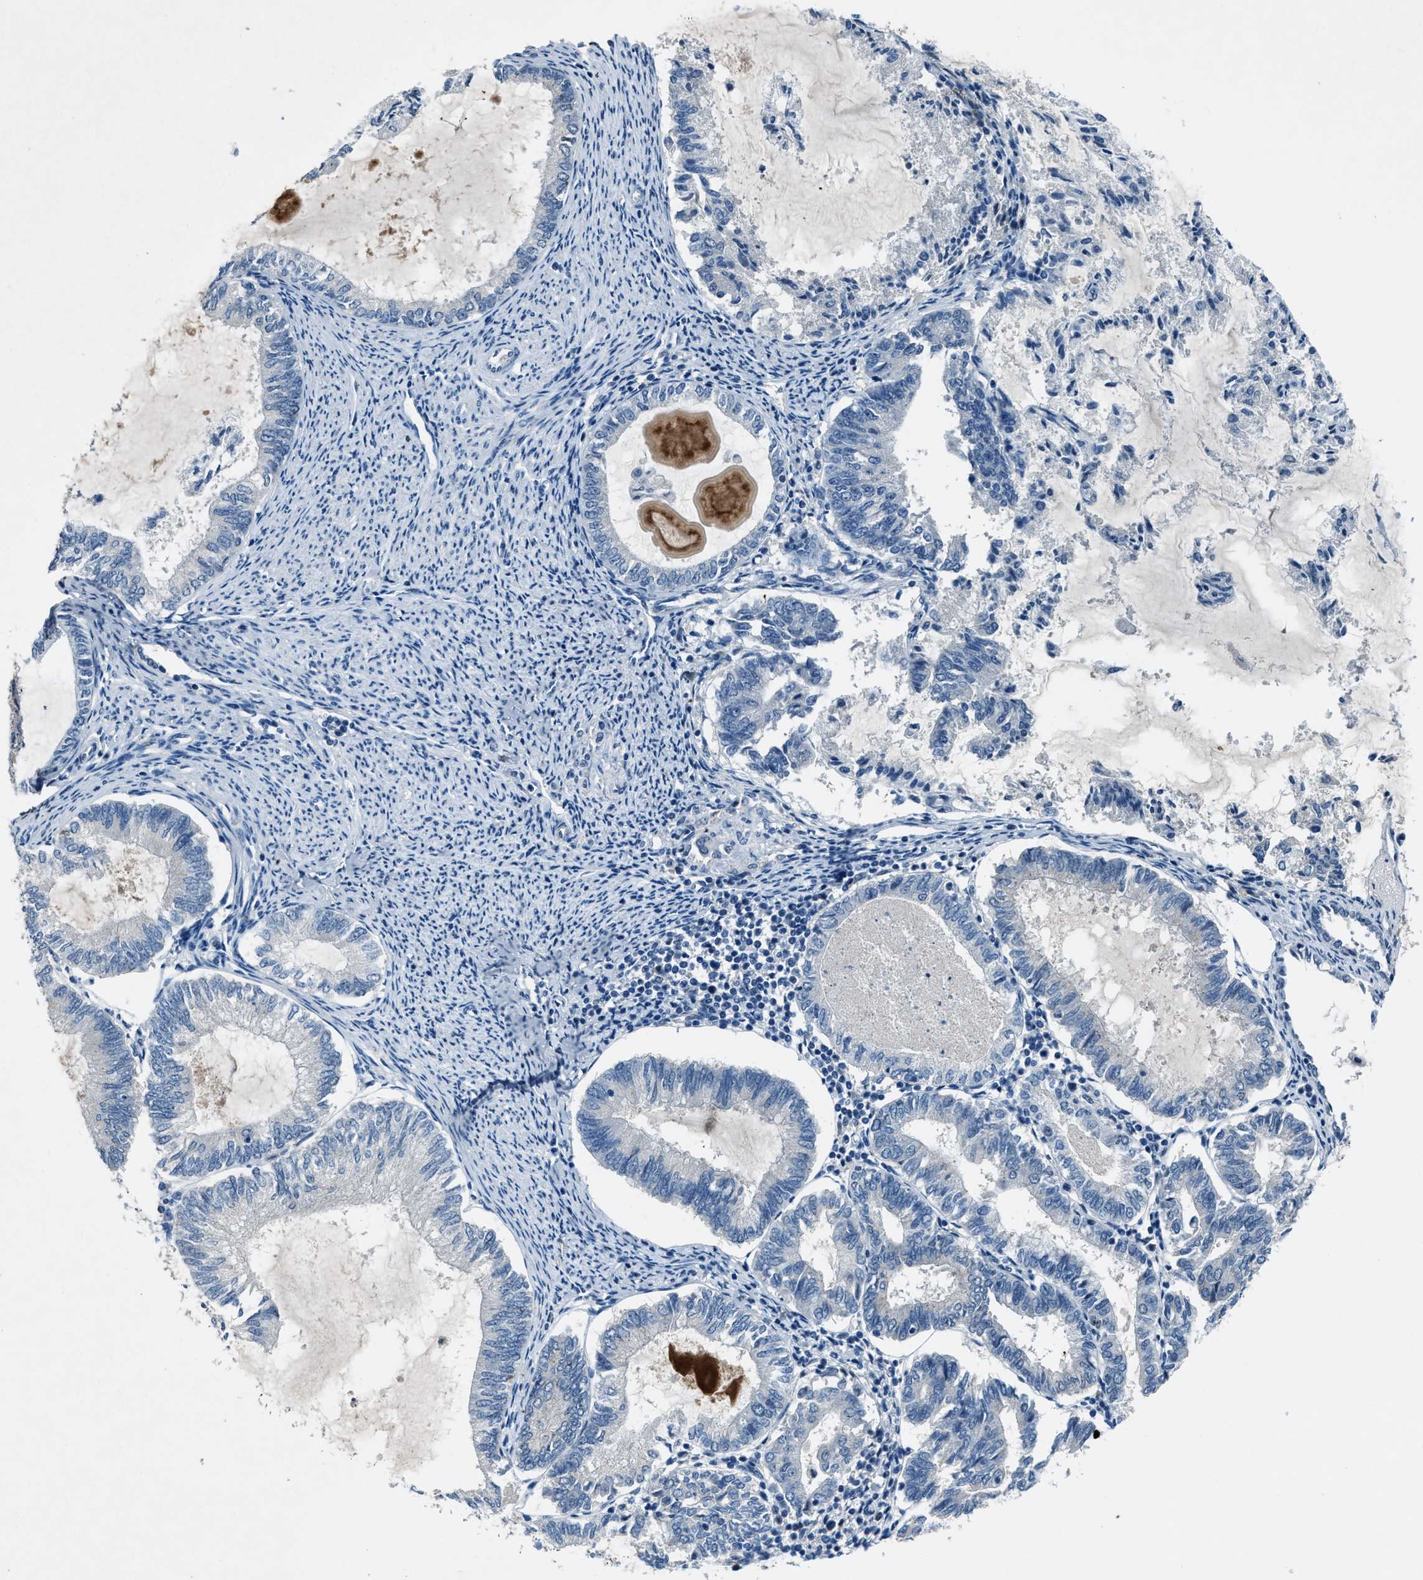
{"staining": {"intensity": "negative", "quantity": "none", "location": "none"}, "tissue": "endometrial cancer", "cell_type": "Tumor cells", "image_type": "cancer", "snomed": [{"axis": "morphology", "description": "Adenocarcinoma, NOS"}, {"axis": "topography", "description": "Endometrium"}], "caption": "High magnification brightfield microscopy of adenocarcinoma (endometrial) stained with DAB (3,3'-diaminobenzidine) (brown) and counterstained with hematoxylin (blue): tumor cells show no significant expression. The staining was performed using DAB (3,3'-diaminobenzidine) to visualize the protein expression in brown, while the nuclei were stained in blue with hematoxylin (Magnification: 20x).", "gene": "DUSP19", "patient": {"sex": "female", "age": 86}}